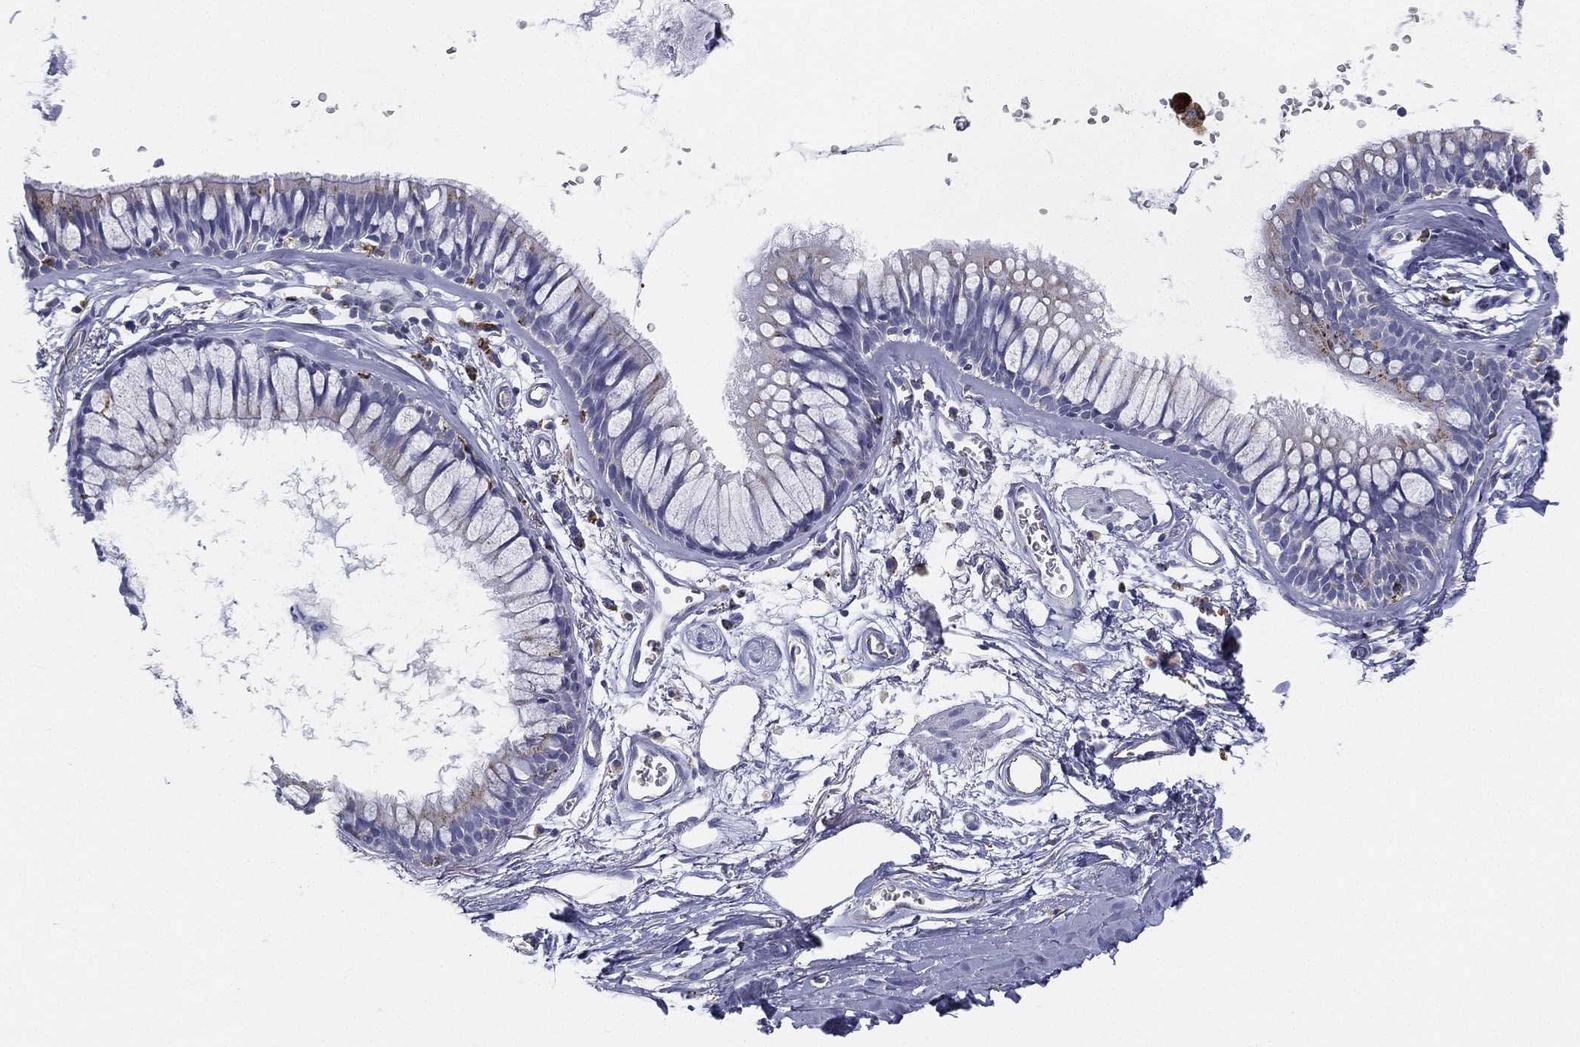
{"staining": {"intensity": "negative", "quantity": "none", "location": "none"}, "tissue": "soft tissue", "cell_type": "Fibroblasts", "image_type": "normal", "snomed": [{"axis": "morphology", "description": "Normal tissue, NOS"}, {"axis": "topography", "description": "Cartilage tissue"}, {"axis": "topography", "description": "Bronchus"}], "caption": "Fibroblasts show no significant positivity in benign soft tissue. Nuclei are stained in blue.", "gene": "NPC2", "patient": {"sex": "female", "age": 79}}